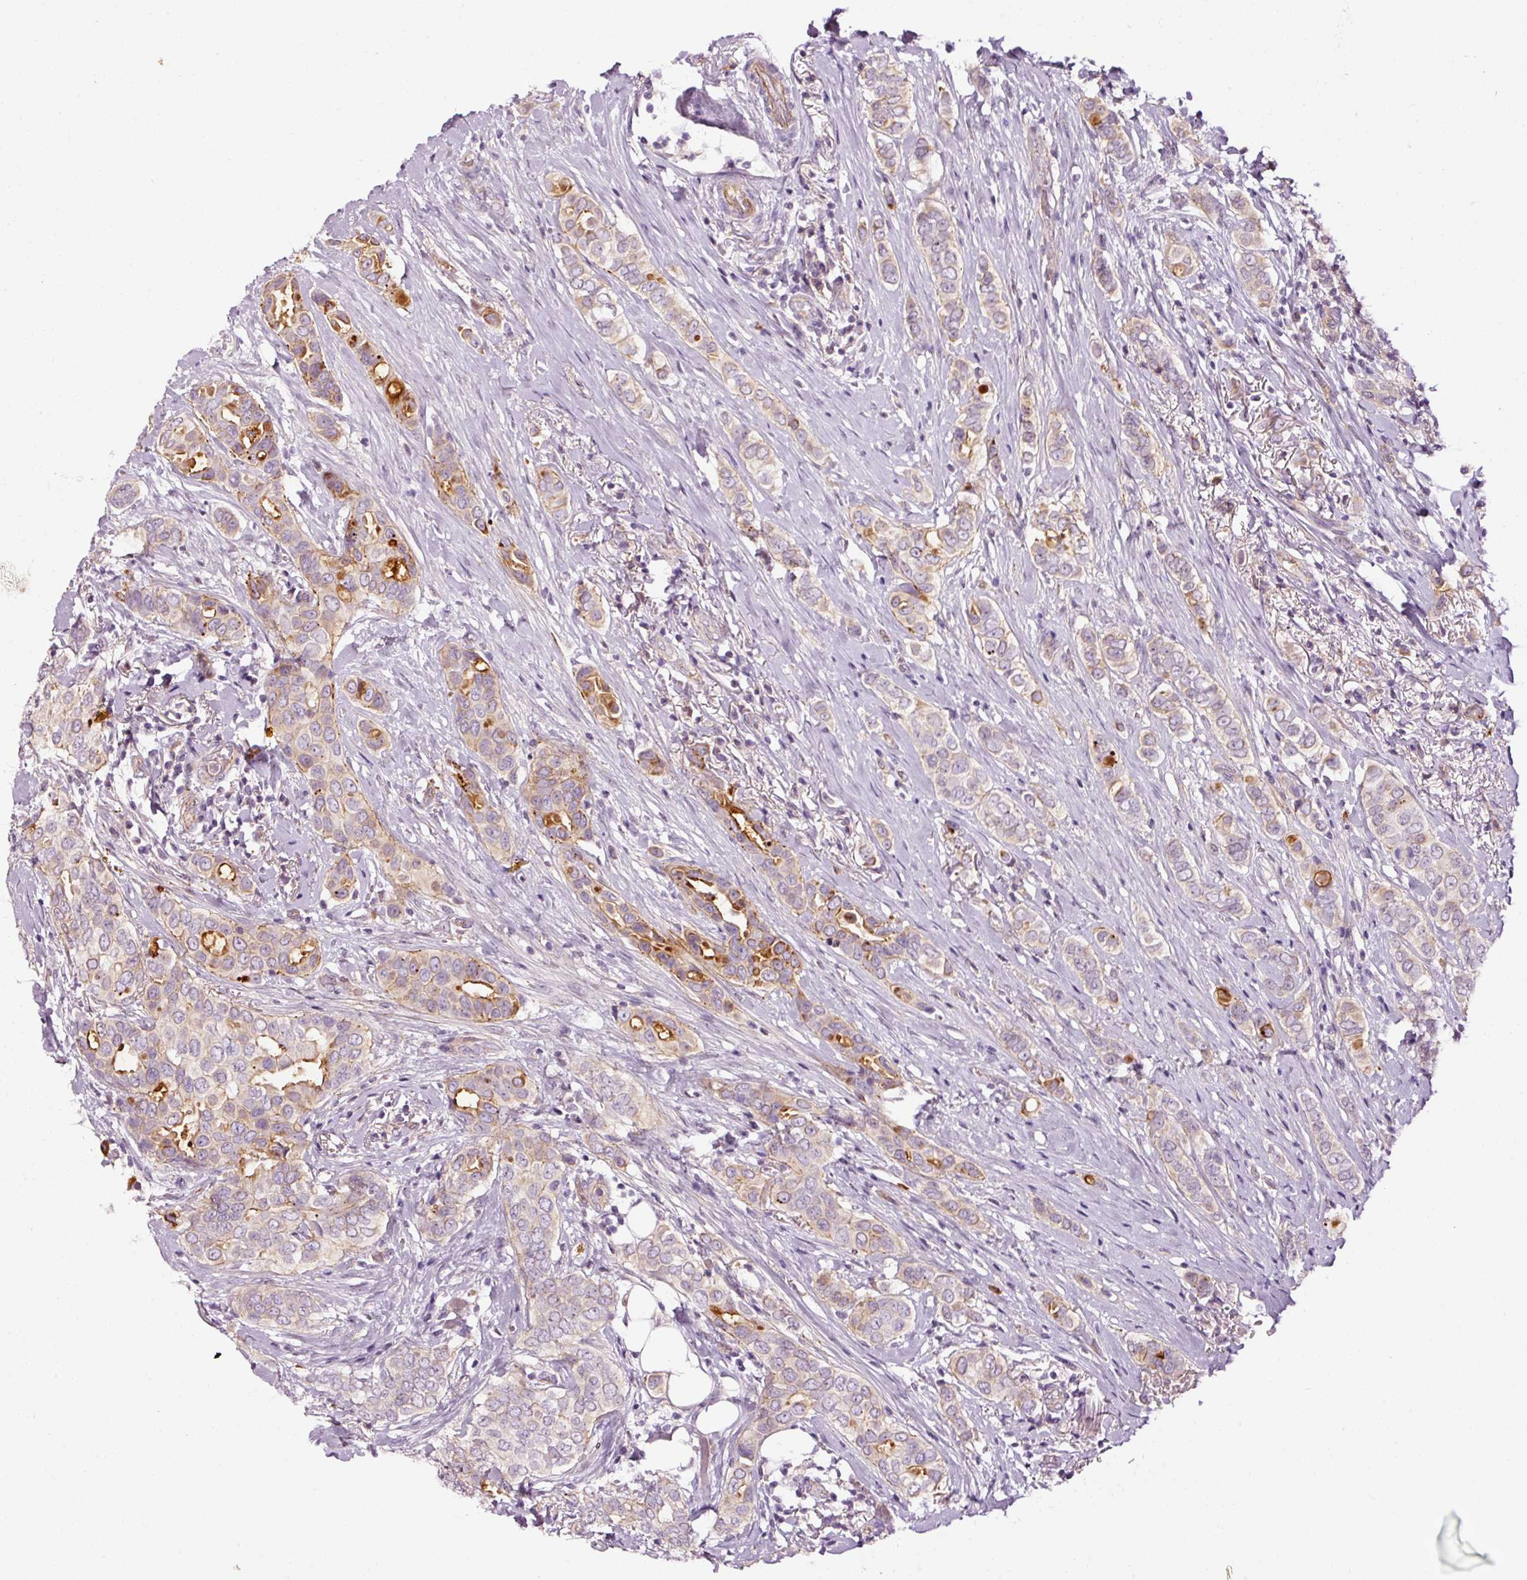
{"staining": {"intensity": "moderate", "quantity": "25%-75%", "location": "cytoplasmic/membranous"}, "tissue": "breast cancer", "cell_type": "Tumor cells", "image_type": "cancer", "snomed": [{"axis": "morphology", "description": "Lobular carcinoma"}, {"axis": "topography", "description": "Breast"}], "caption": "The photomicrograph reveals immunohistochemical staining of breast cancer. There is moderate cytoplasmic/membranous positivity is present in approximately 25%-75% of tumor cells. The staining was performed using DAB, with brown indicating positive protein expression. Nuclei are stained blue with hematoxylin.", "gene": "ABCB4", "patient": {"sex": "female", "age": 51}}